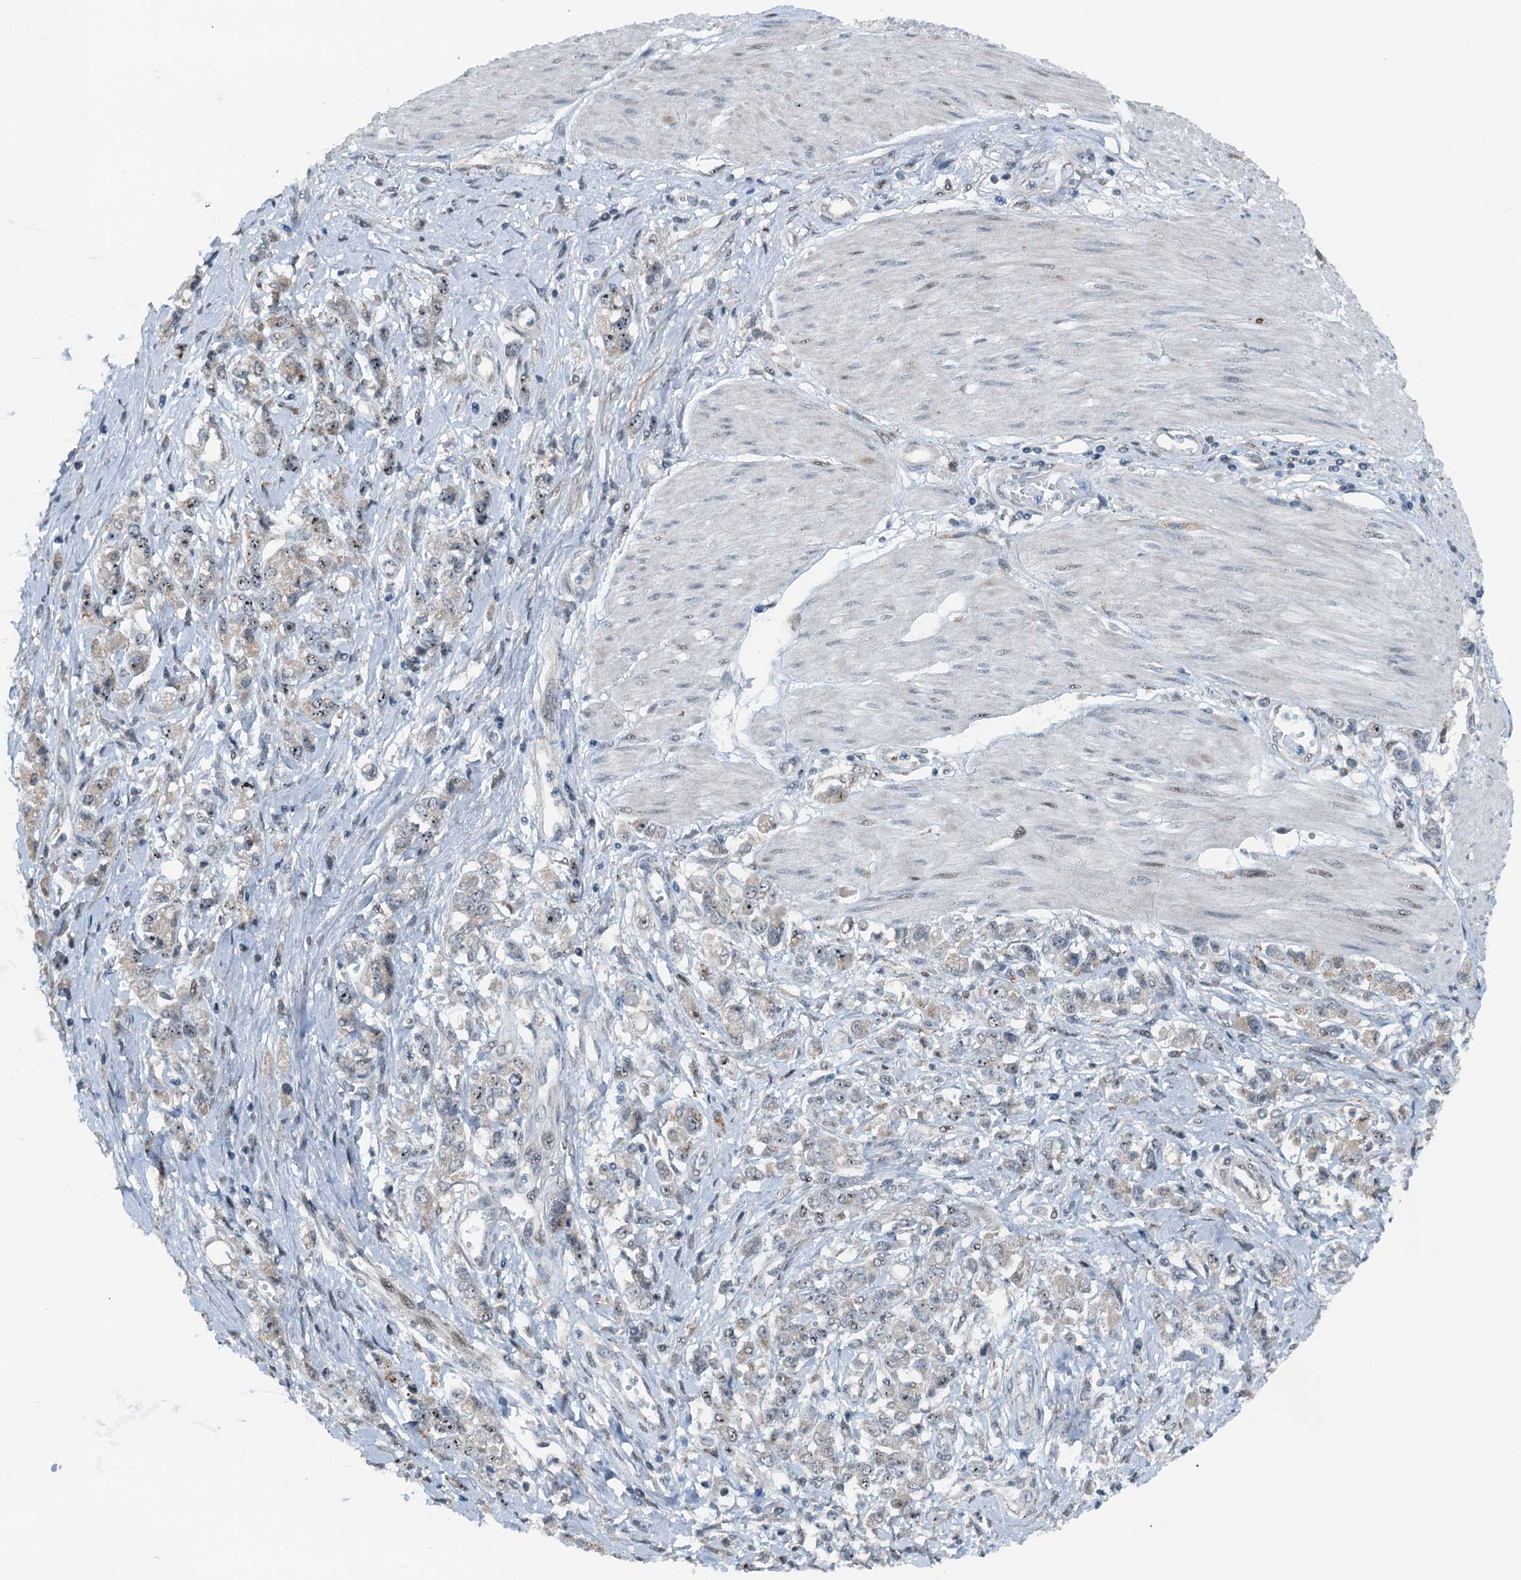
{"staining": {"intensity": "weak", "quantity": "<25%", "location": "cytoplasmic/membranous"}, "tissue": "stomach cancer", "cell_type": "Tumor cells", "image_type": "cancer", "snomed": [{"axis": "morphology", "description": "Adenocarcinoma, NOS"}, {"axis": "topography", "description": "Stomach"}], "caption": "Protein analysis of stomach adenocarcinoma exhibits no significant staining in tumor cells.", "gene": "BMERB1", "patient": {"sex": "female", "age": 76}}